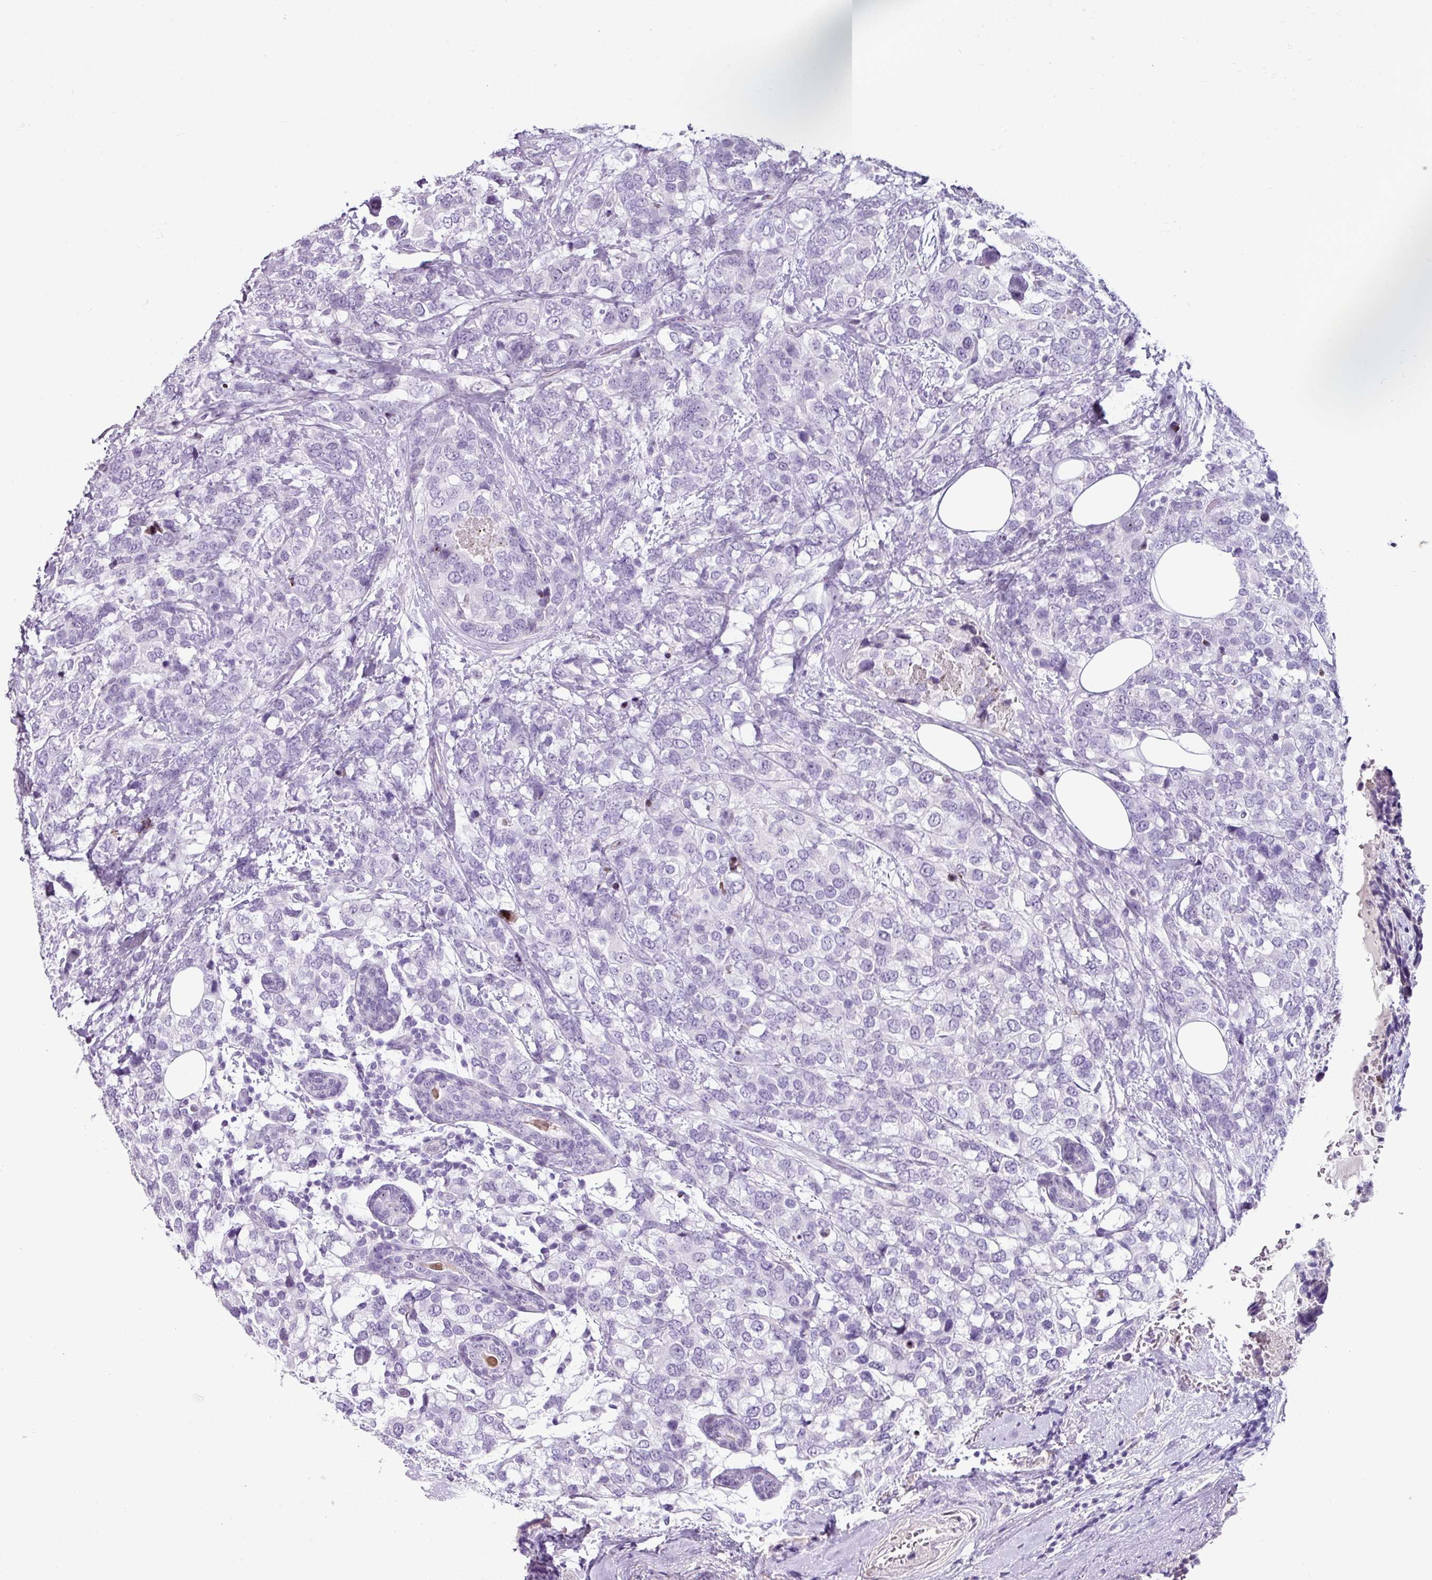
{"staining": {"intensity": "negative", "quantity": "none", "location": "none"}, "tissue": "breast cancer", "cell_type": "Tumor cells", "image_type": "cancer", "snomed": [{"axis": "morphology", "description": "Lobular carcinoma"}, {"axis": "topography", "description": "Breast"}], "caption": "Immunohistochemical staining of human lobular carcinoma (breast) displays no significant positivity in tumor cells.", "gene": "TRA2A", "patient": {"sex": "female", "age": 59}}